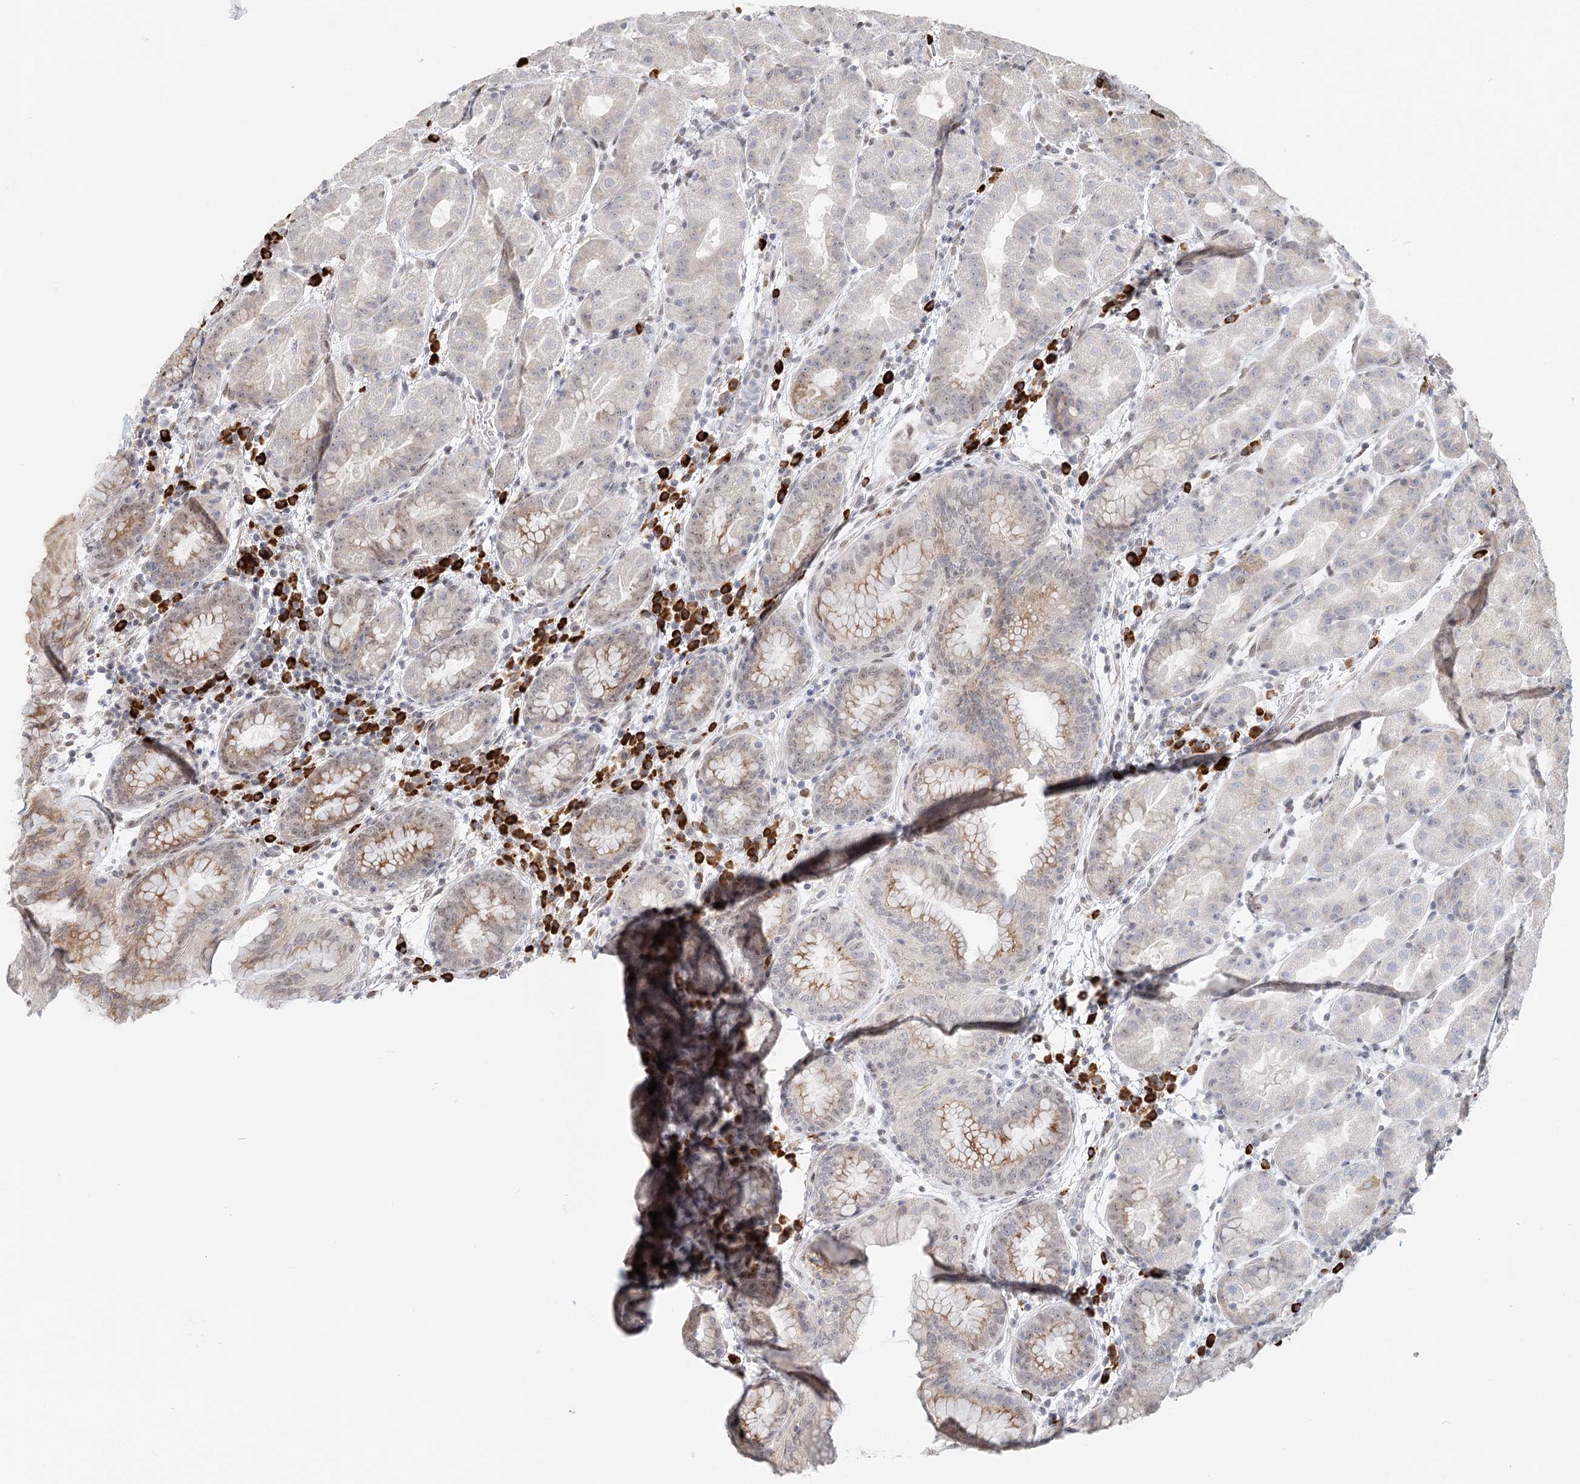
{"staining": {"intensity": "moderate", "quantity": "<25%", "location": "cytoplasmic/membranous"}, "tissue": "stomach", "cell_type": "Glandular cells", "image_type": "normal", "snomed": [{"axis": "morphology", "description": "Normal tissue, NOS"}, {"axis": "topography", "description": "Stomach"}], "caption": "Immunohistochemistry (IHC) micrograph of benign human stomach stained for a protein (brown), which shows low levels of moderate cytoplasmic/membranous staining in about <25% of glandular cells.", "gene": "BNIP5", "patient": {"sex": "female", "age": 79}}